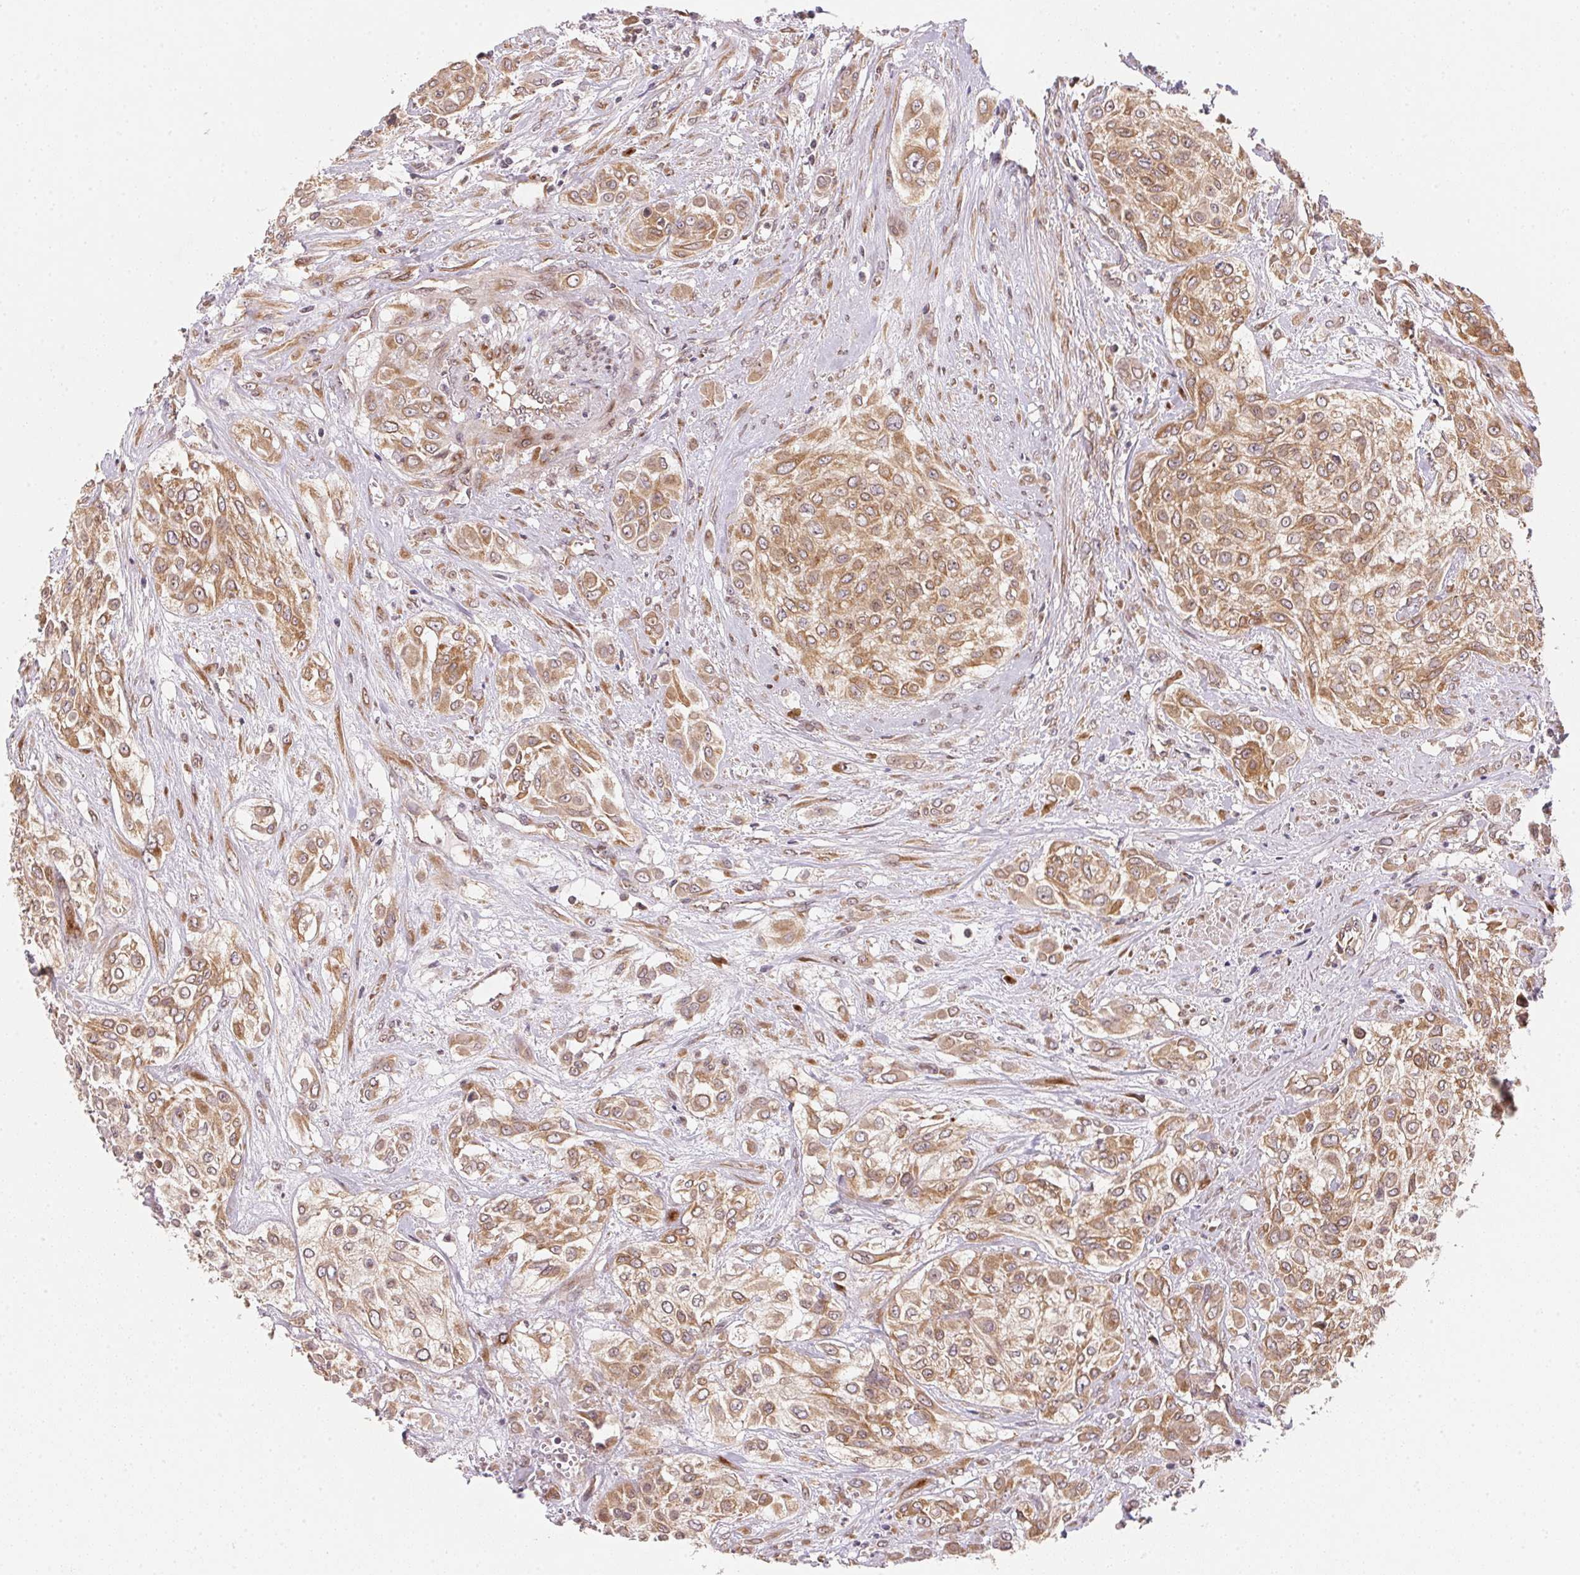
{"staining": {"intensity": "moderate", "quantity": ">75%", "location": "cytoplasmic/membranous"}, "tissue": "urothelial cancer", "cell_type": "Tumor cells", "image_type": "cancer", "snomed": [{"axis": "morphology", "description": "Urothelial carcinoma, High grade"}, {"axis": "topography", "description": "Urinary bladder"}], "caption": "High-power microscopy captured an IHC photomicrograph of high-grade urothelial carcinoma, revealing moderate cytoplasmic/membranous staining in approximately >75% of tumor cells.", "gene": "EI24", "patient": {"sex": "male", "age": 57}}